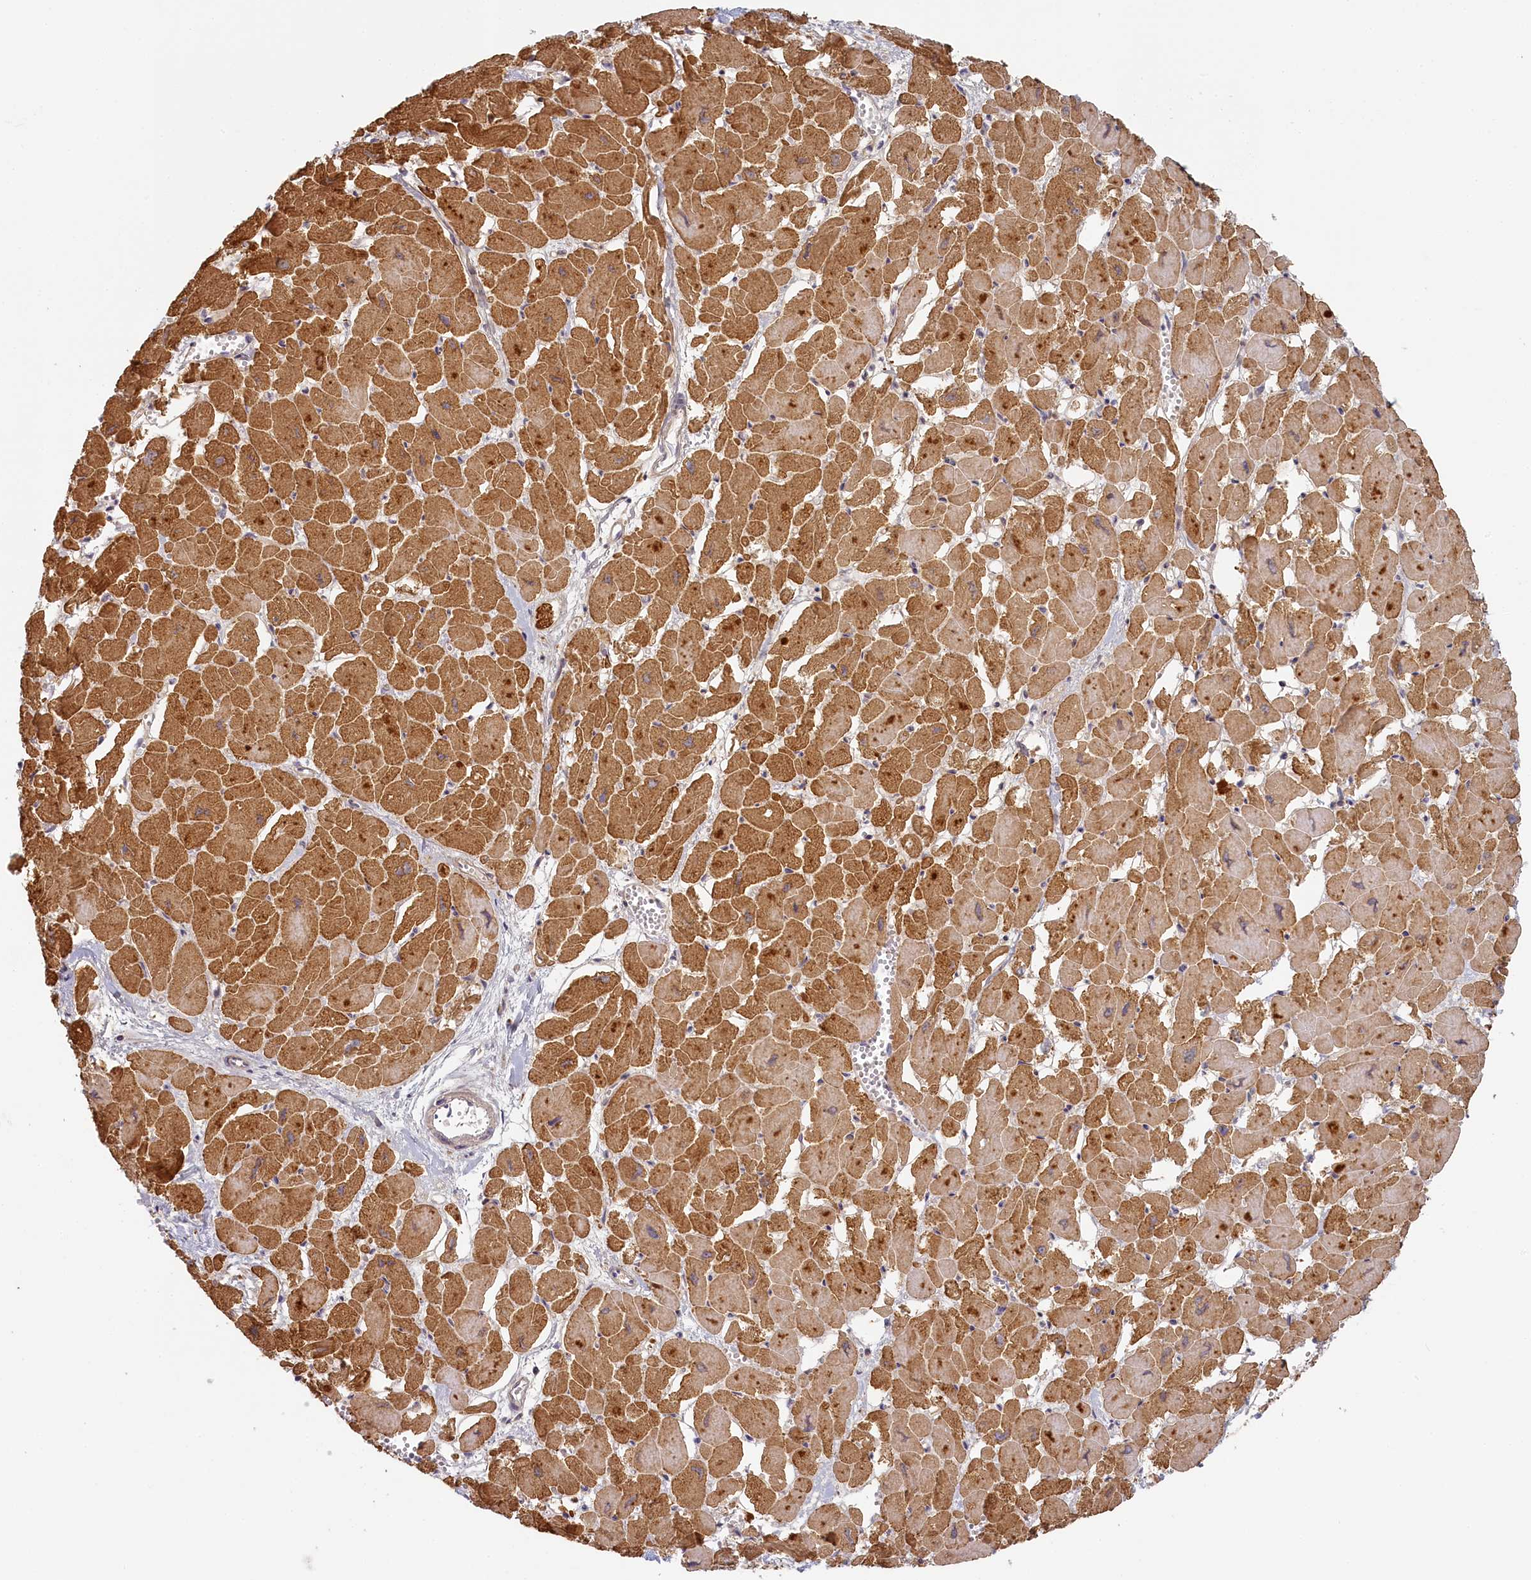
{"staining": {"intensity": "moderate", "quantity": ">75%", "location": "cytoplasmic/membranous"}, "tissue": "heart muscle", "cell_type": "Cardiomyocytes", "image_type": "normal", "snomed": [{"axis": "morphology", "description": "Normal tissue, NOS"}, {"axis": "topography", "description": "Heart"}], "caption": "Immunohistochemistry (IHC) image of normal heart muscle: human heart muscle stained using IHC reveals medium levels of moderate protein expression localized specifically in the cytoplasmic/membranous of cardiomyocytes, appearing as a cytoplasmic/membranous brown color.", "gene": "STX16", "patient": {"sex": "male", "age": 54}}